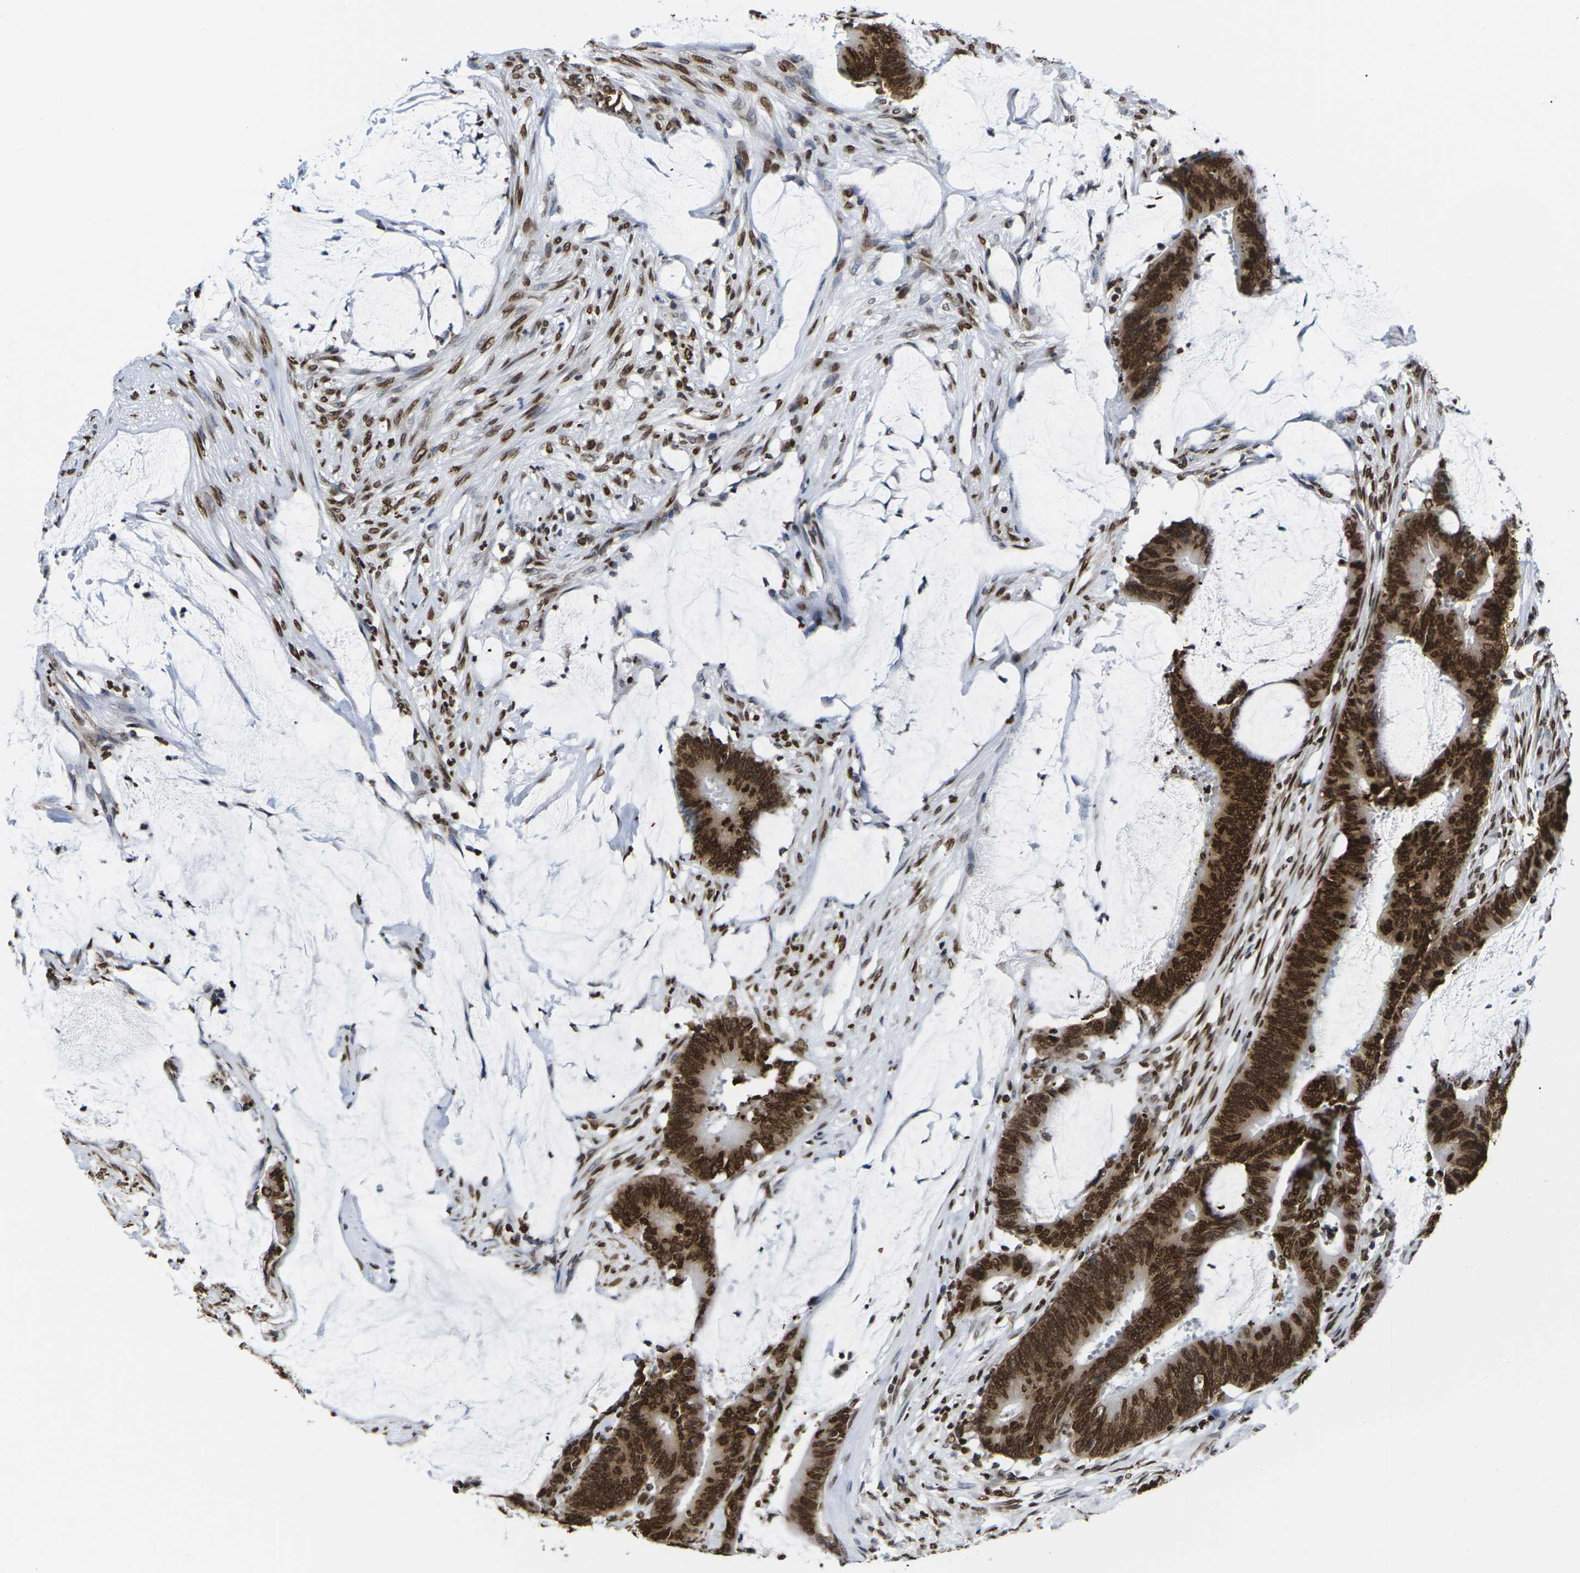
{"staining": {"intensity": "strong", "quantity": ">75%", "location": "cytoplasmic/membranous,nuclear"}, "tissue": "colorectal cancer", "cell_type": "Tumor cells", "image_type": "cancer", "snomed": [{"axis": "morphology", "description": "Adenocarcinoma, NOS"}, {"axis": "topography", "description": "Rectum"}], "caption": "IHC micrograph of colorectal adenocarcinoma stained for a protein (brown), which shows high levels of strong cytoplasmic/membranous and nuclear staining in approximately >75% of tumor cells.", "gene": "H2AC21", "patient": {"sex": "female", "age": 66}}